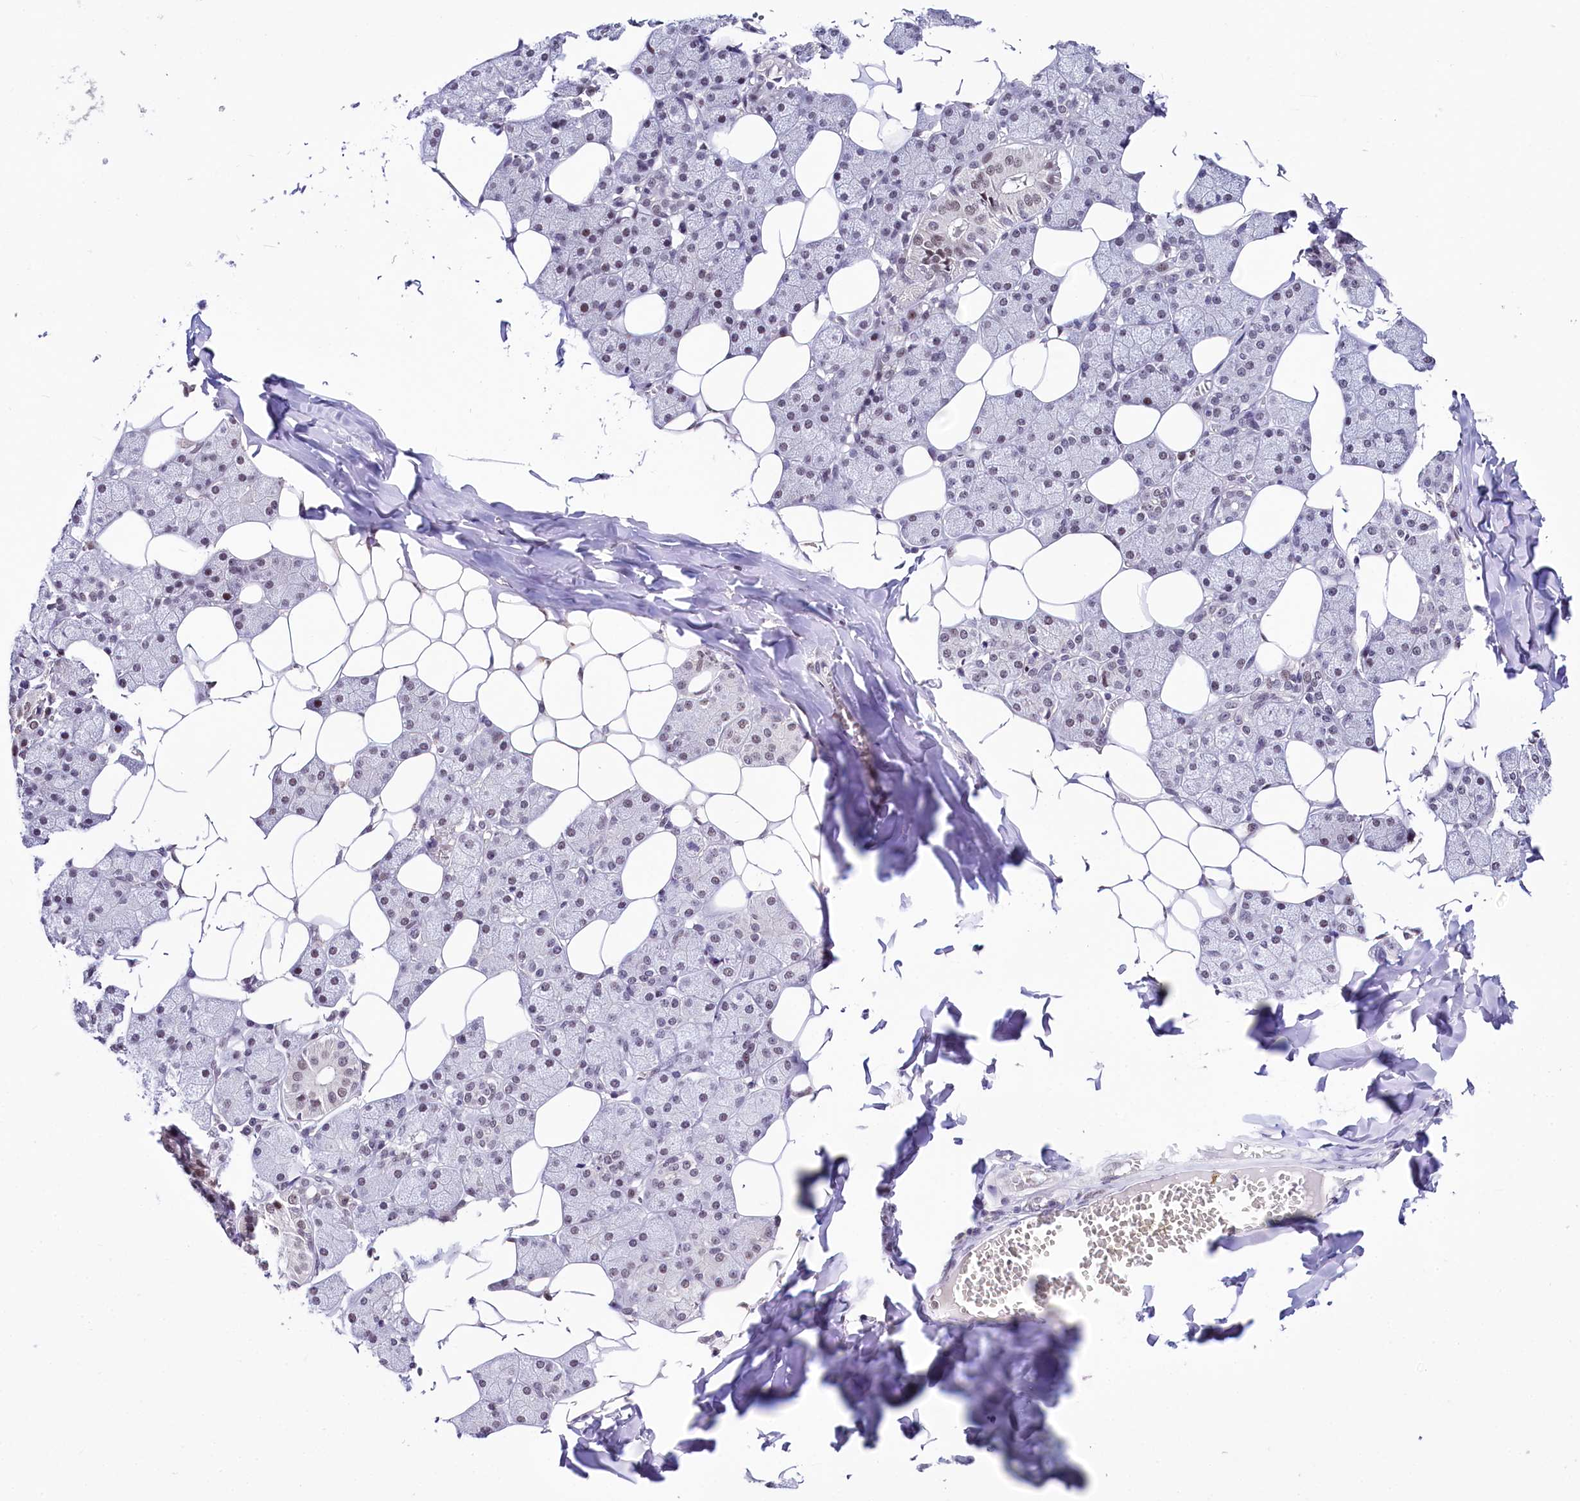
{"staining": {"intensity": "weak", "quantity": "<25%", "location": "nuclear"}, "tissue": "salivary gland", "cell_type": "Glandular cells", "image_type": "normal", "snomed": [{"axis": "morphology", "description": "Normal tissue, NOS"}, {"axis": "topography", "description": "Salivary gland"}], "caption": "There is no significant positivity in glandular cells of salivary gland. (Stains: DAB immunohistochemistry (IHC) with hematoxylin counter stain, Microscopy: brightfield microscopy at high magnification).", "gene": "SCAF11", "patient": {"sex": "female", "age": 33}}